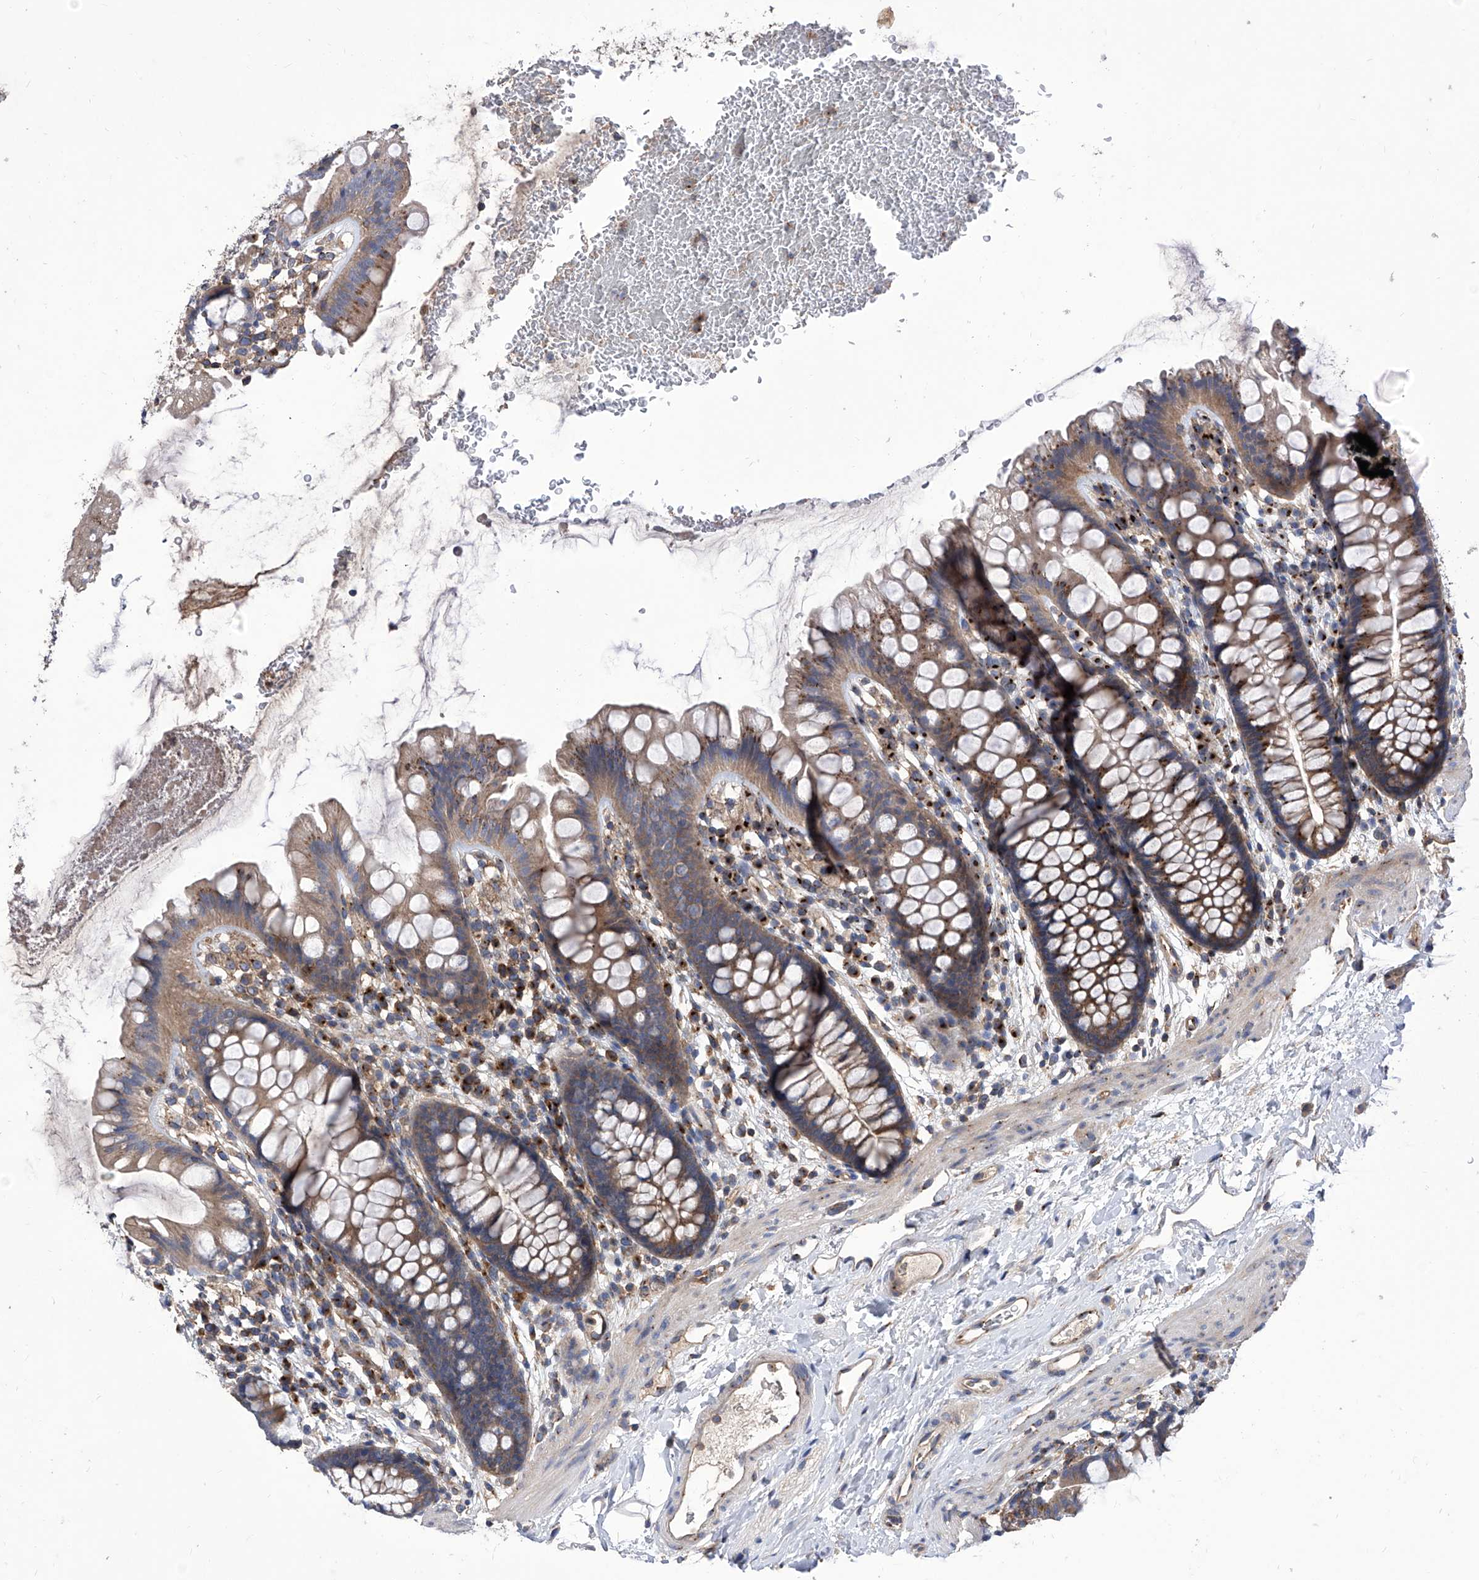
{"staining": {"intensity": "moderate", "quantity": ">75%", "location": "cytoplasmic/membranous"}, "tissue": "colon", "cell_type": "Endothelial cells", "image_type": "normal", "snomed": [{"axis": "morphology", "description": "Normal tissue, NOS"}, {"axis": "topography", "description": "Colon"}], "caption": "Colon stained with IHC exhibits moderate cytoplasmic/membranous expression in about >75% of endothelial cells. (DAB IHC, brown staining for protein, blue staining for nuclei).", "gene": "TJAP1", "patient": {"sex": "female", "age": 62}}